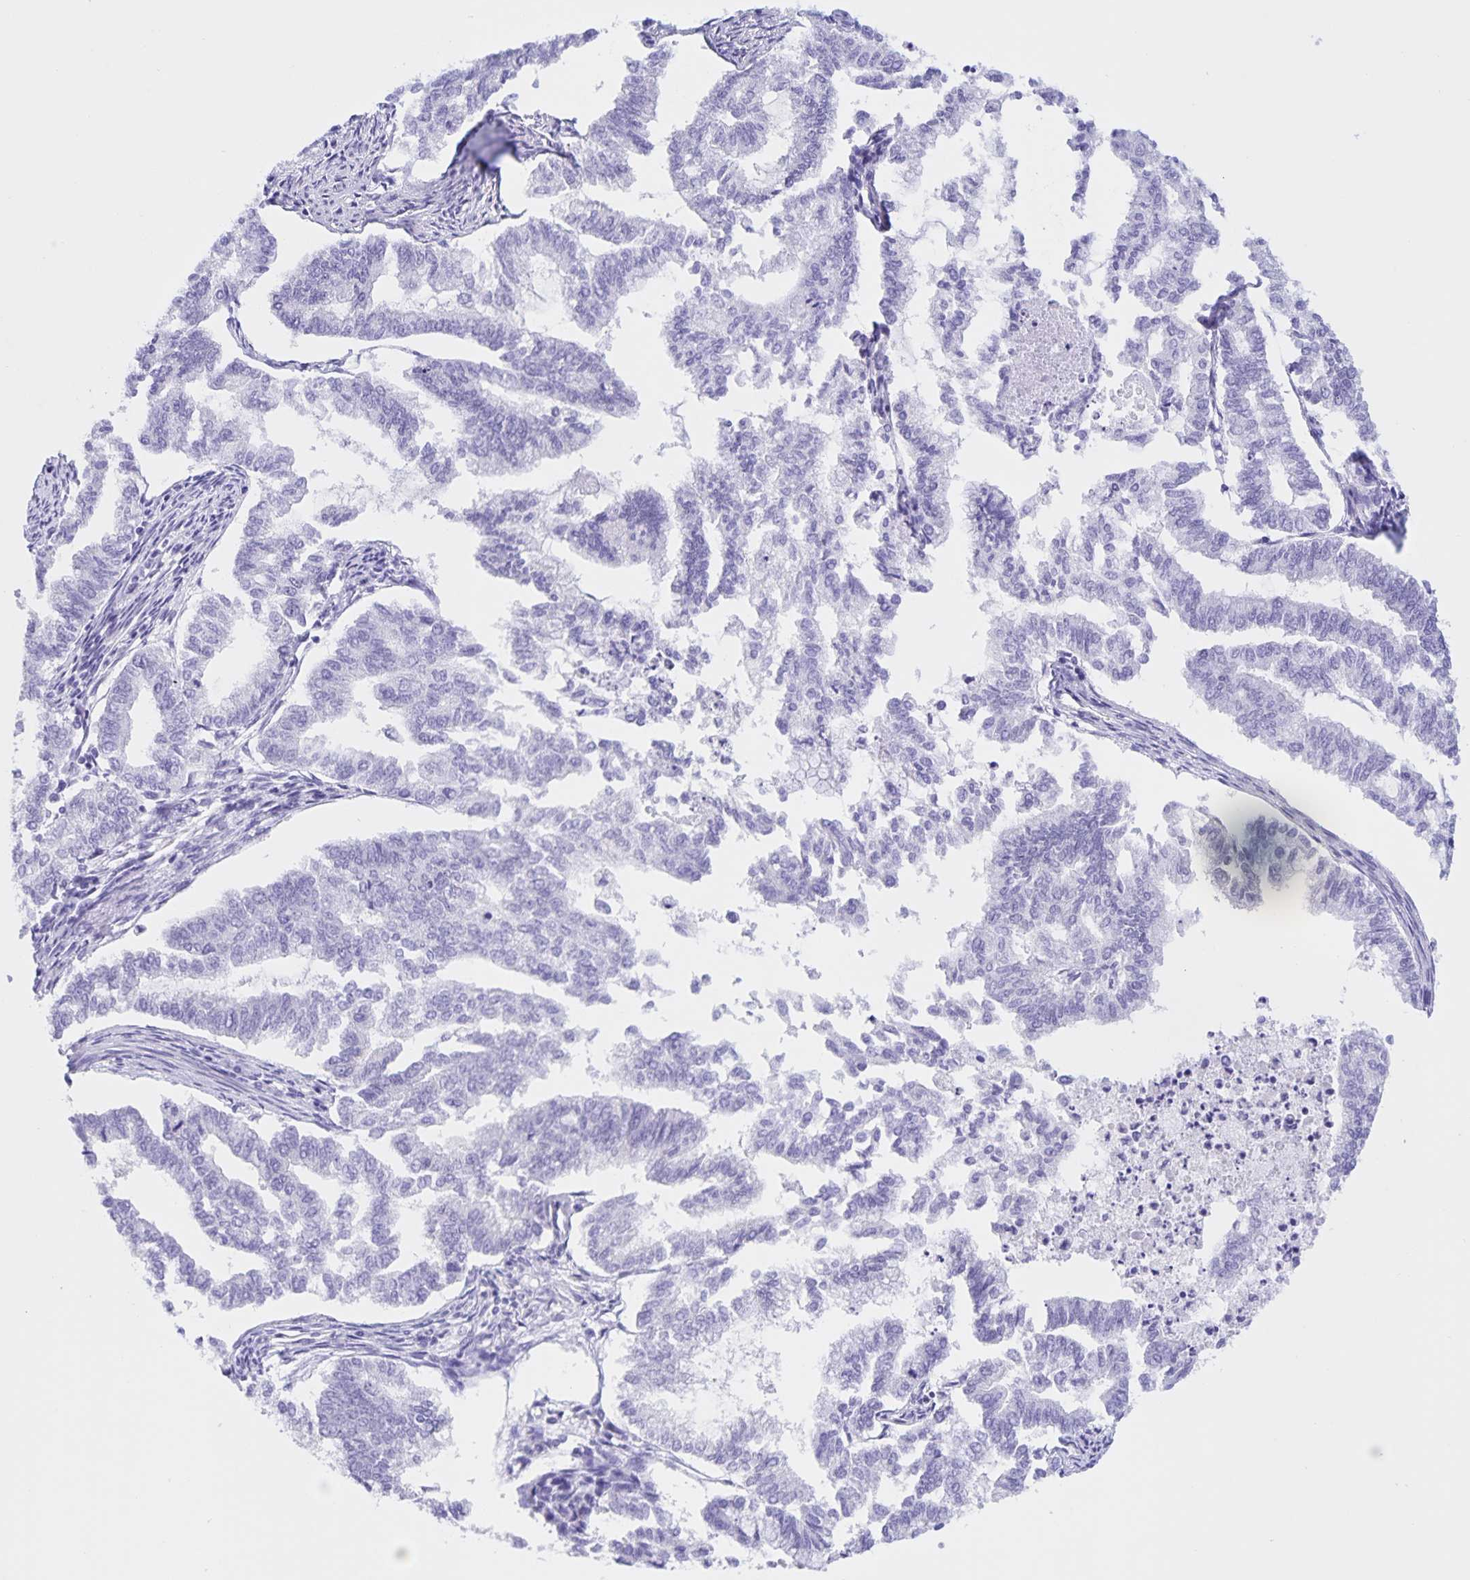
{"staining": {"intensity": "negative", "quantity": "none", "location": "none"}, "tissue": "endometrial cancer", "cell_type": "Tumor cells", "image_type": "cancer", "snomed": [{"axis": "morphology", "description": "Adenocarcinoma, NOS"}, {"axis": "topography", "description": "Endometrium"}], "caption": "Histopathology image shows no significant protein positivity in tumor cells of endometrial cancer. (IHC, brightfield microscopy, high magnification).", "gene": "TGIF2LX", "patient": {"sex": "female", "age": 79}}